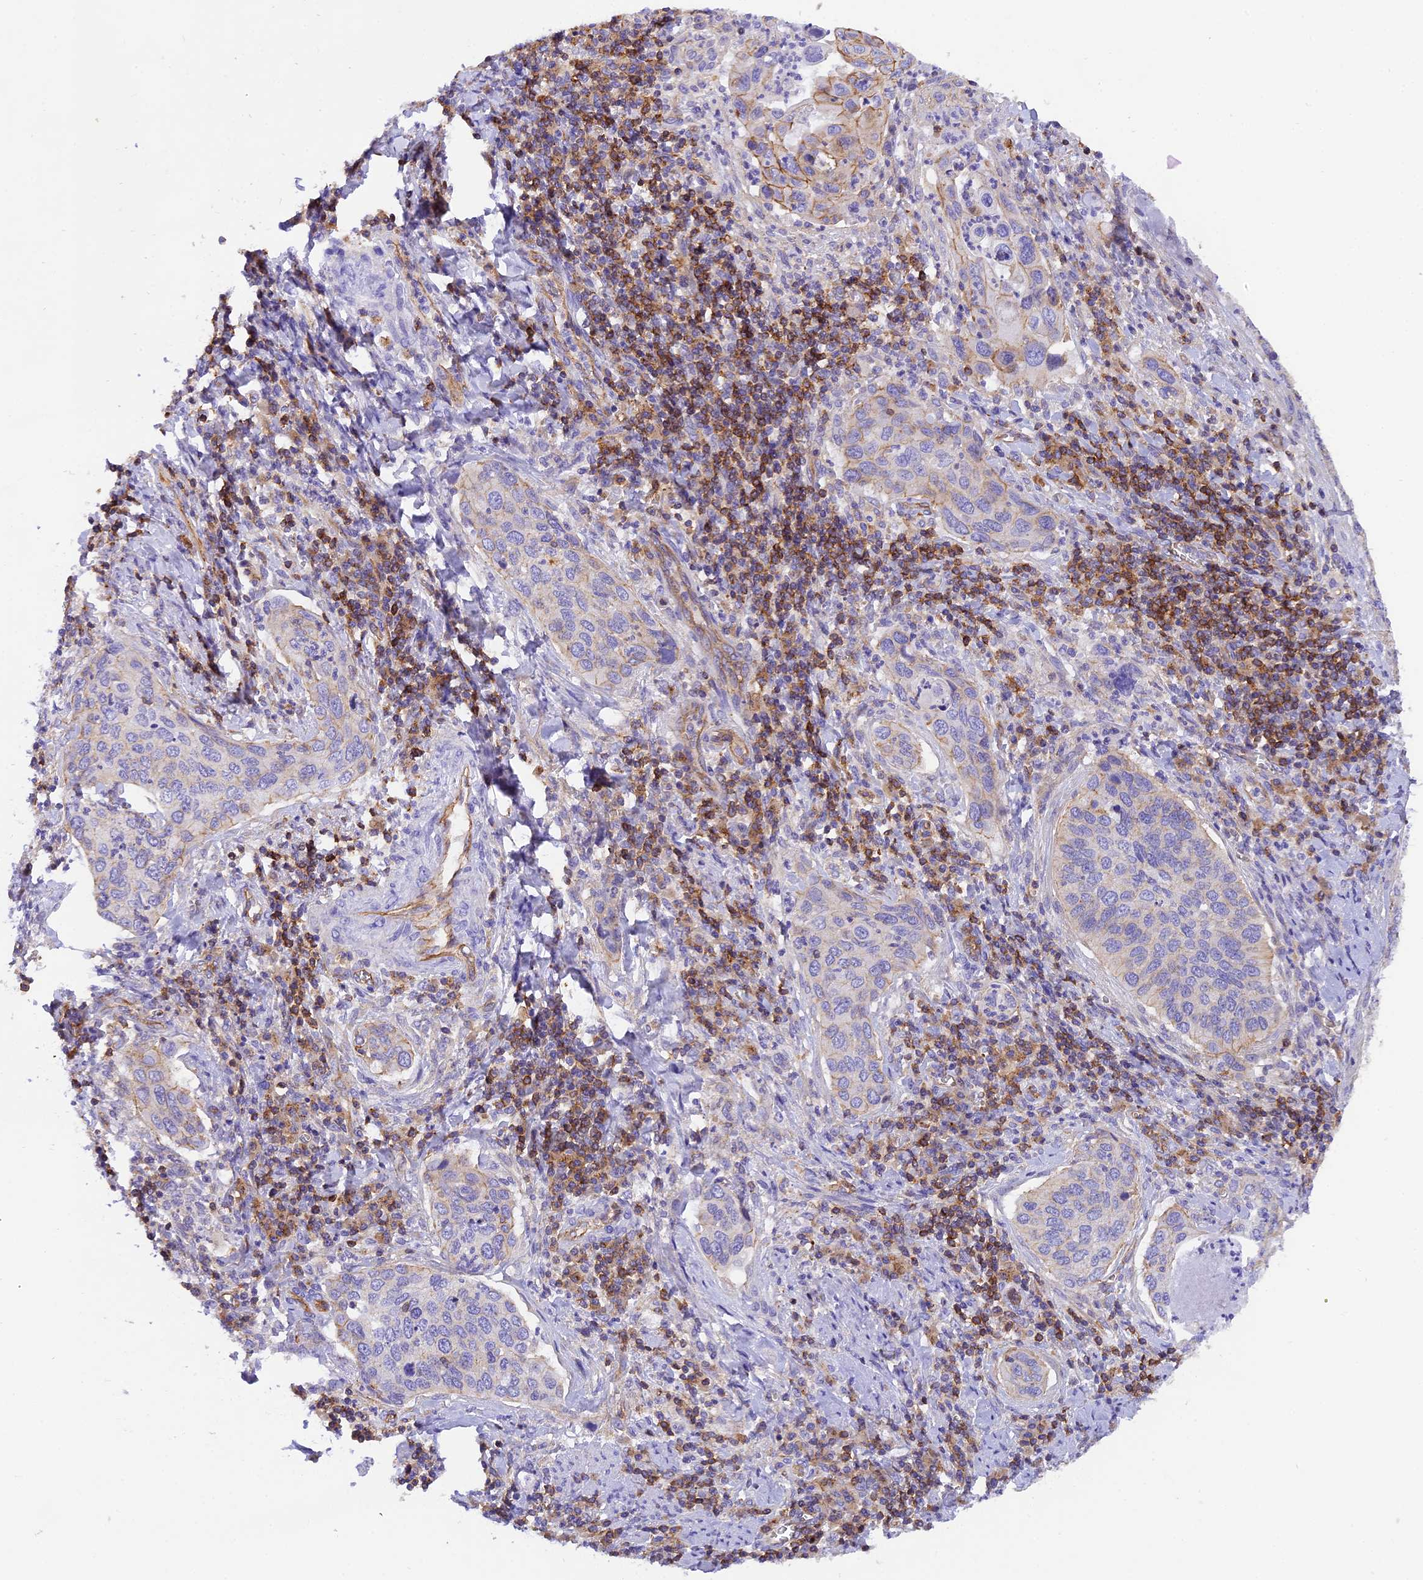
{"staining": {"intensity": "moderate", "quantity": "<25%", "location": "cytoplasmic/membranous"}, "tissue": "cervical cancer", "cell_type": "Tumor cells", "image_type": "cancer", "snomed": [{"axis": "morphology", "description": "Squamous cell carcinoma, NOS"}, {"axis": "topography", "description": "Cervix"}], "caption": "A photomicrograph showing moderate cytoplasmic/membranous staining in about <25% of tumor cells in cervical cancer (squamous cell carcinoma), as visualized by brown immunohistochemical staining.", "gene": "FAM193A", "patient": {"sex": "female", "age": 53}}